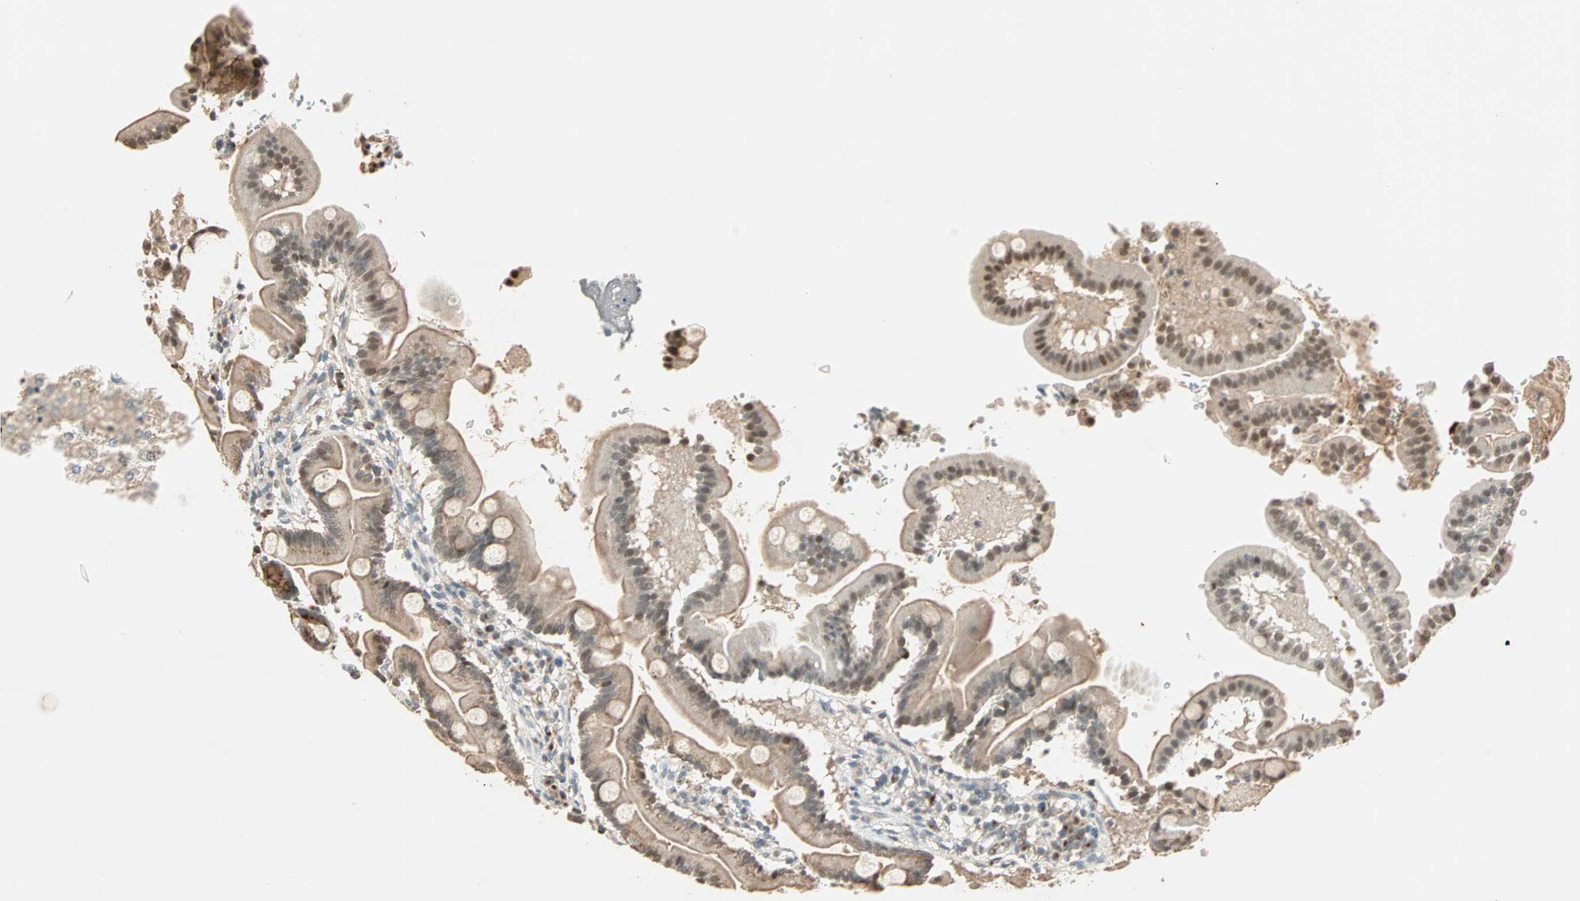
{"staining": {"intensity": "weak", "quantity": ">75%", "location": "cytoplasmic/membranous"}, "tissue": "duodenum", "cell_type": "Glandular cells", "image_type": "normal", "snomed": [{"axis": "morphology", "description": "Normal tissue, NOS"}, {"axis": "topography", "description": "Duodenum"}], "caption": "Immunohistochemical staining of normal duodenum shows low levels of weak cytoplasmic/membranous positivity in about >75% of glandular cells. (Stains: DAB (3,3'-diaminobenzidine) in brown, nuclei in blue, Microscopy: brightfield microscopy at high magnification).", "gene": "PRDM2", "patient": {"sex": "male", "age": 50}}